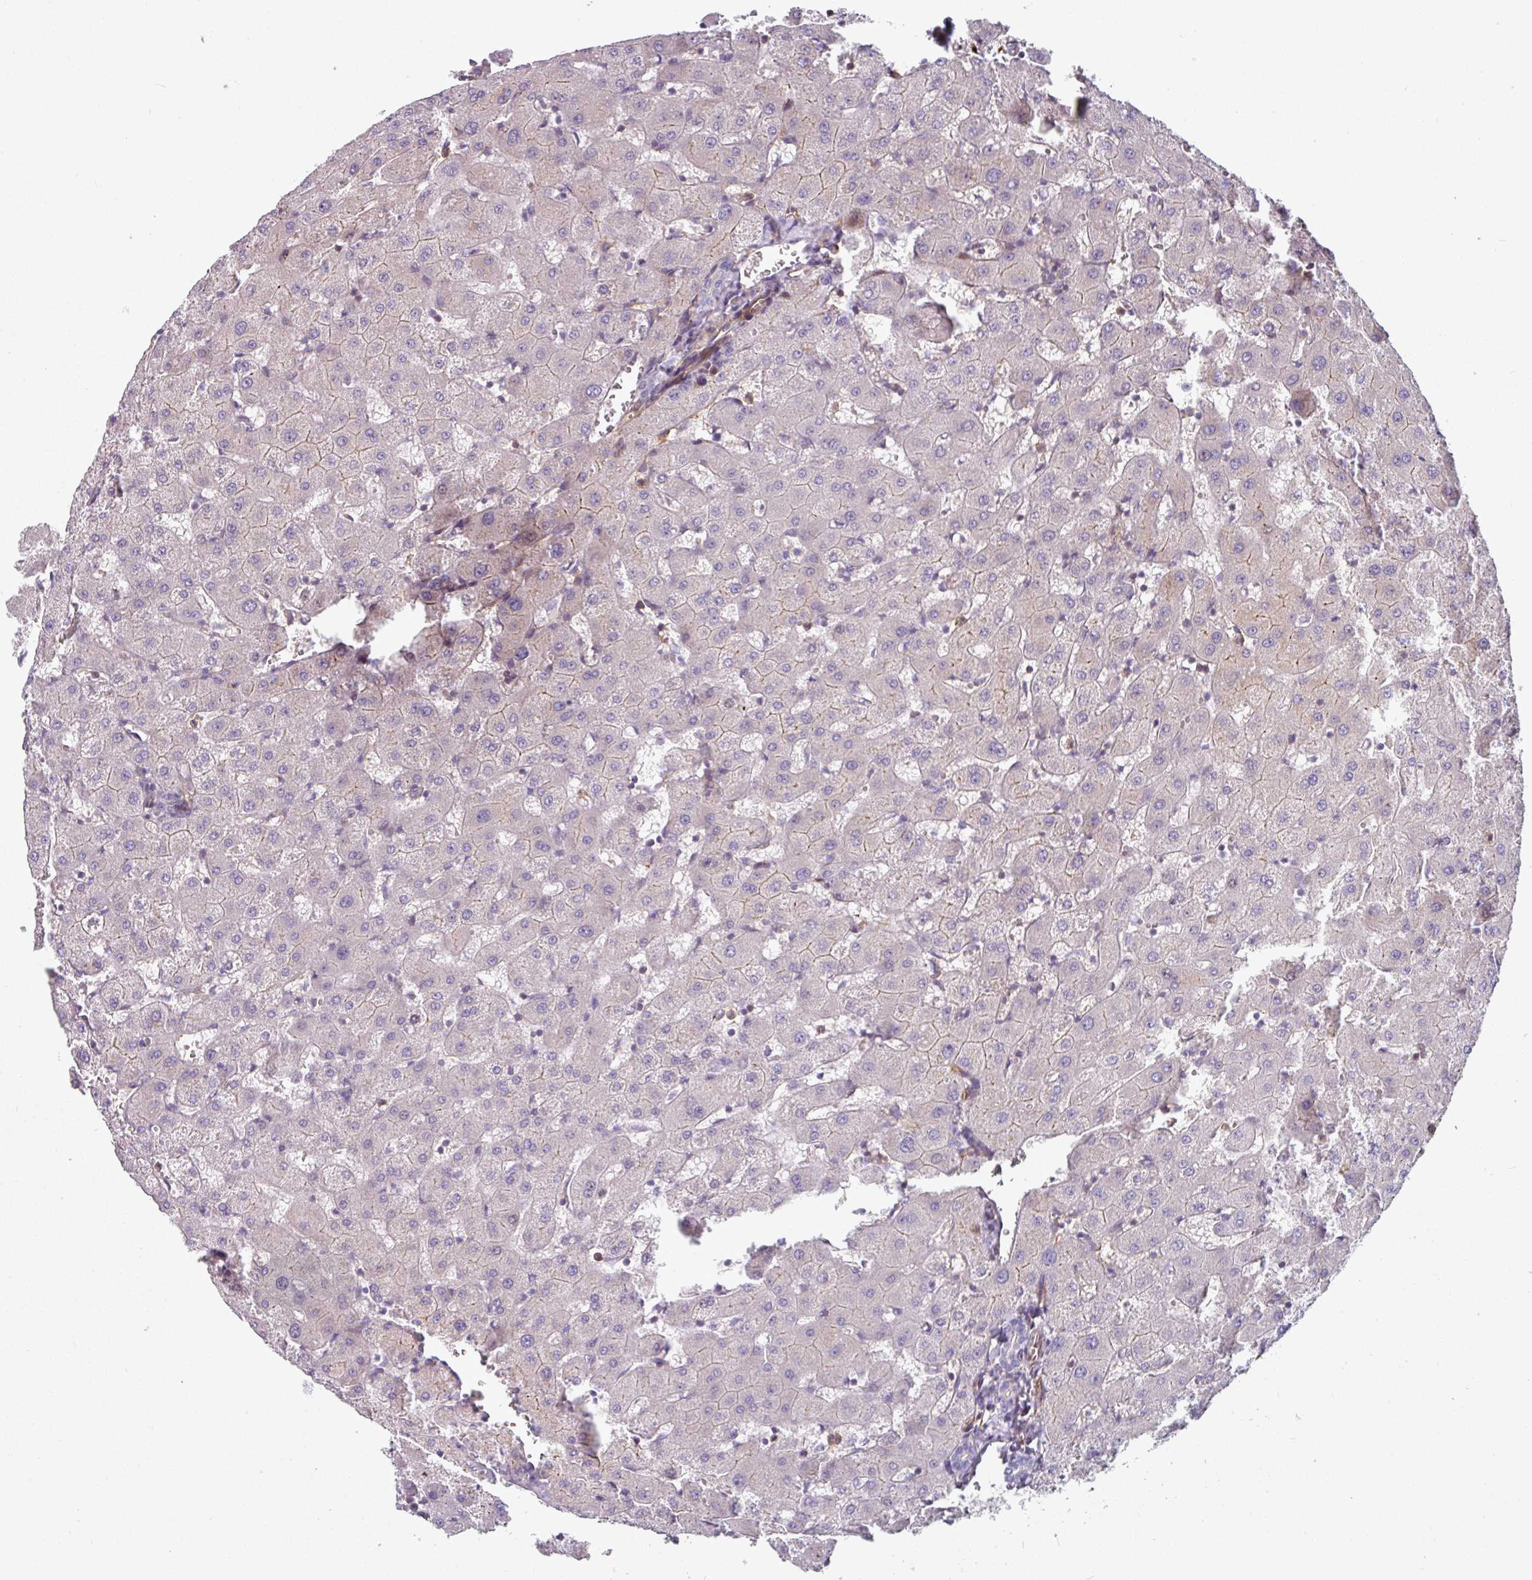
{"staining": {"intensity": "negative", "quantity": "none", "location": "none"}, "tissue": "liver", "cell_type": "Cholangiocytes", "image_type": "normal", "snomed": [{"axis": "morphology", "description": "Normal tissue, NOS"}, {"axis": "topography", "description": "Liver"}], "caption": "High magnification brightfield microscopy of normal liver stained with DAB (3,3'-diaminobenzidine) (brown) and counterstained with hematoxylin (blue): cholangiocytes show no significant expression. (Brightfield microscopy of DAB IHC at high magnification).", "gene": "BEND5", "patient": {"sex": "female", "age": 63}}